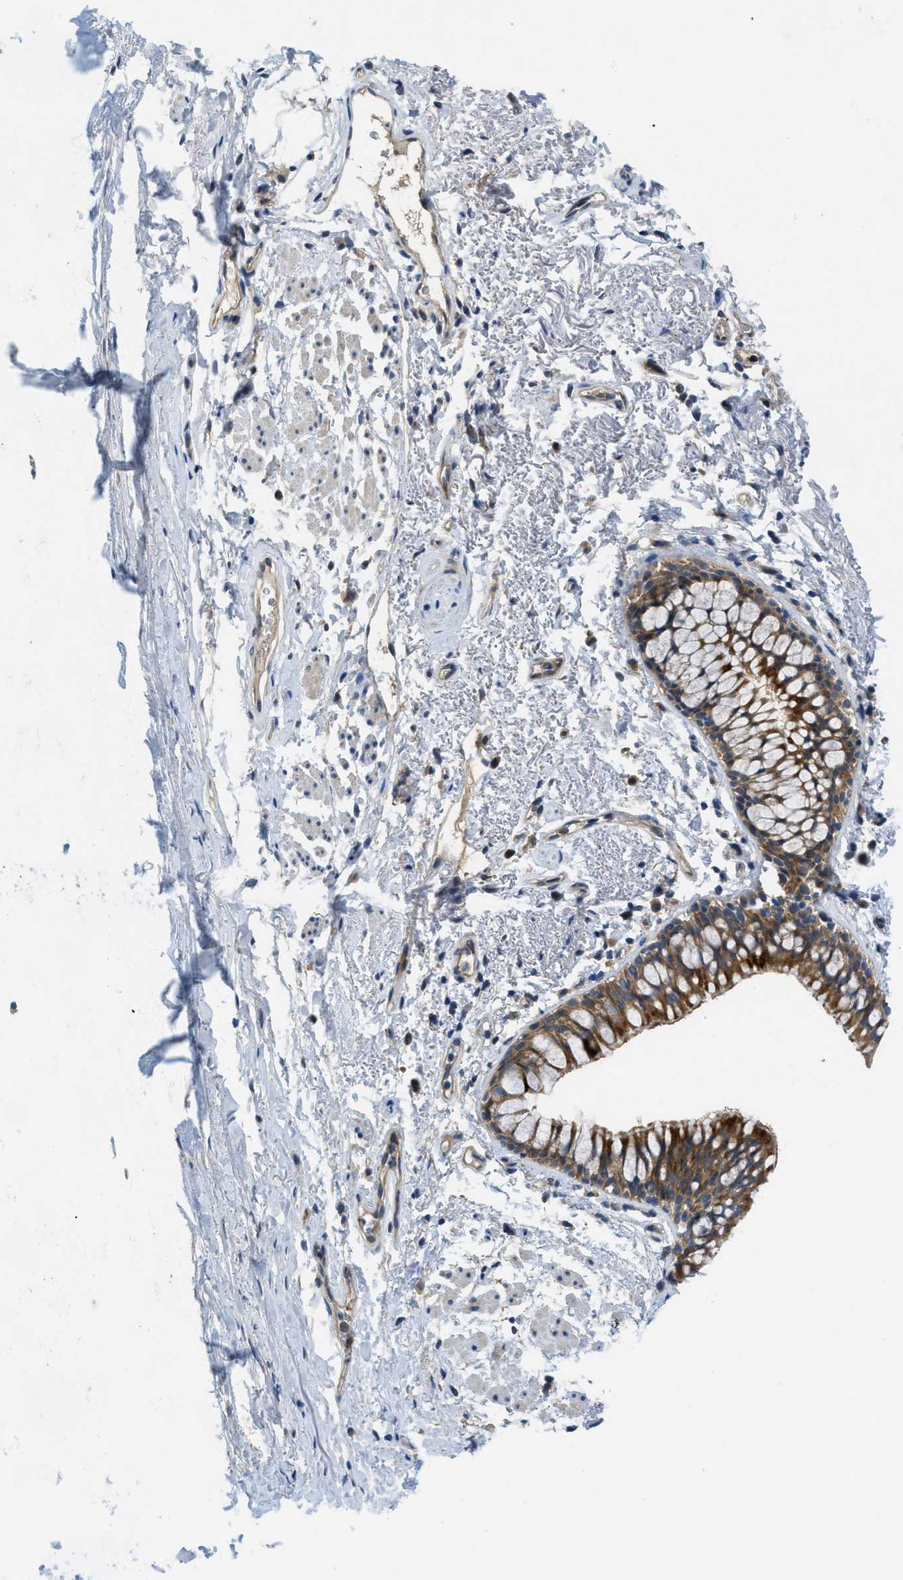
{"staining": {"intensity": "negative", "quantity": "none", "location": "none"}, "tissue": "adipose tissue", "cell_type": "Adipocytes", "image_type": "normal", "snomed": [{"axis": "morphology", "description": "Normal tissue, NOS"}, {"axis": "topography", "description": "Cartilage tissue"}, {"axis": "topography", "description": "Bronchus"}], "caption": "DAB (3,3'-diaminobenzidine) immunohistochemical staining of benign adipose tissue demonstrates no significant staining in adipocytes.", "gene": "RIPK2", "patient": {"sex": "female", "age": 73}}